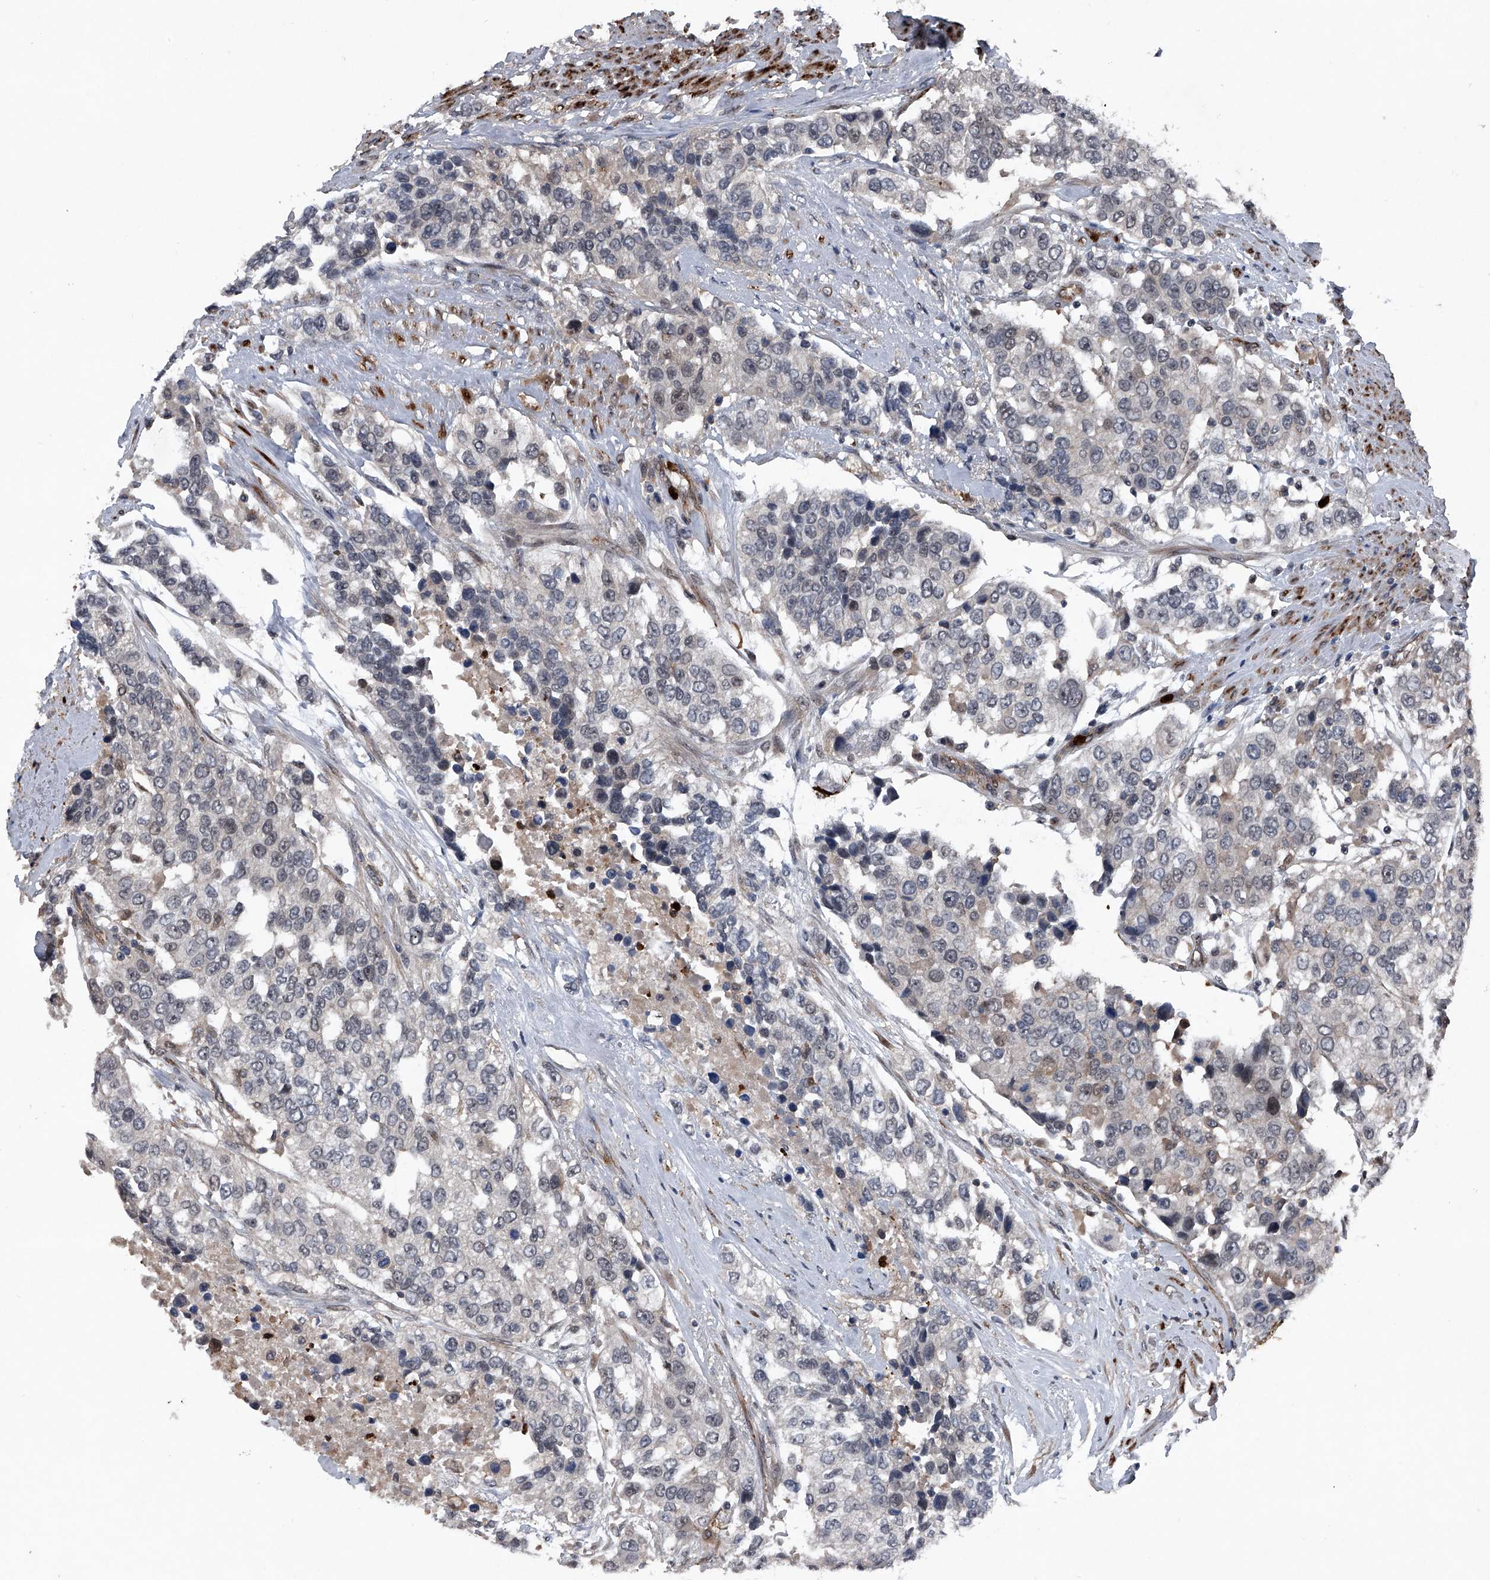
{"staining": {"intensity": "negative", "quantity": "none", "location": "none"}, "tissue": "urothelial cancer", "cell_type": "Tumor cells", "image_type": "cancer", "snomed": [{"axis": "morphology", "description": "Urothelial carcinoma, High grade"}, {"axis": "topography", "description": "Urinary bladder"}], "caption": "This is a photomicrograph of IHC staining of urothelial cancer, which shows no staining in tumor cells.", "gene": "MAPKAP1", "patient": {"sex": "female", "age": 80}}